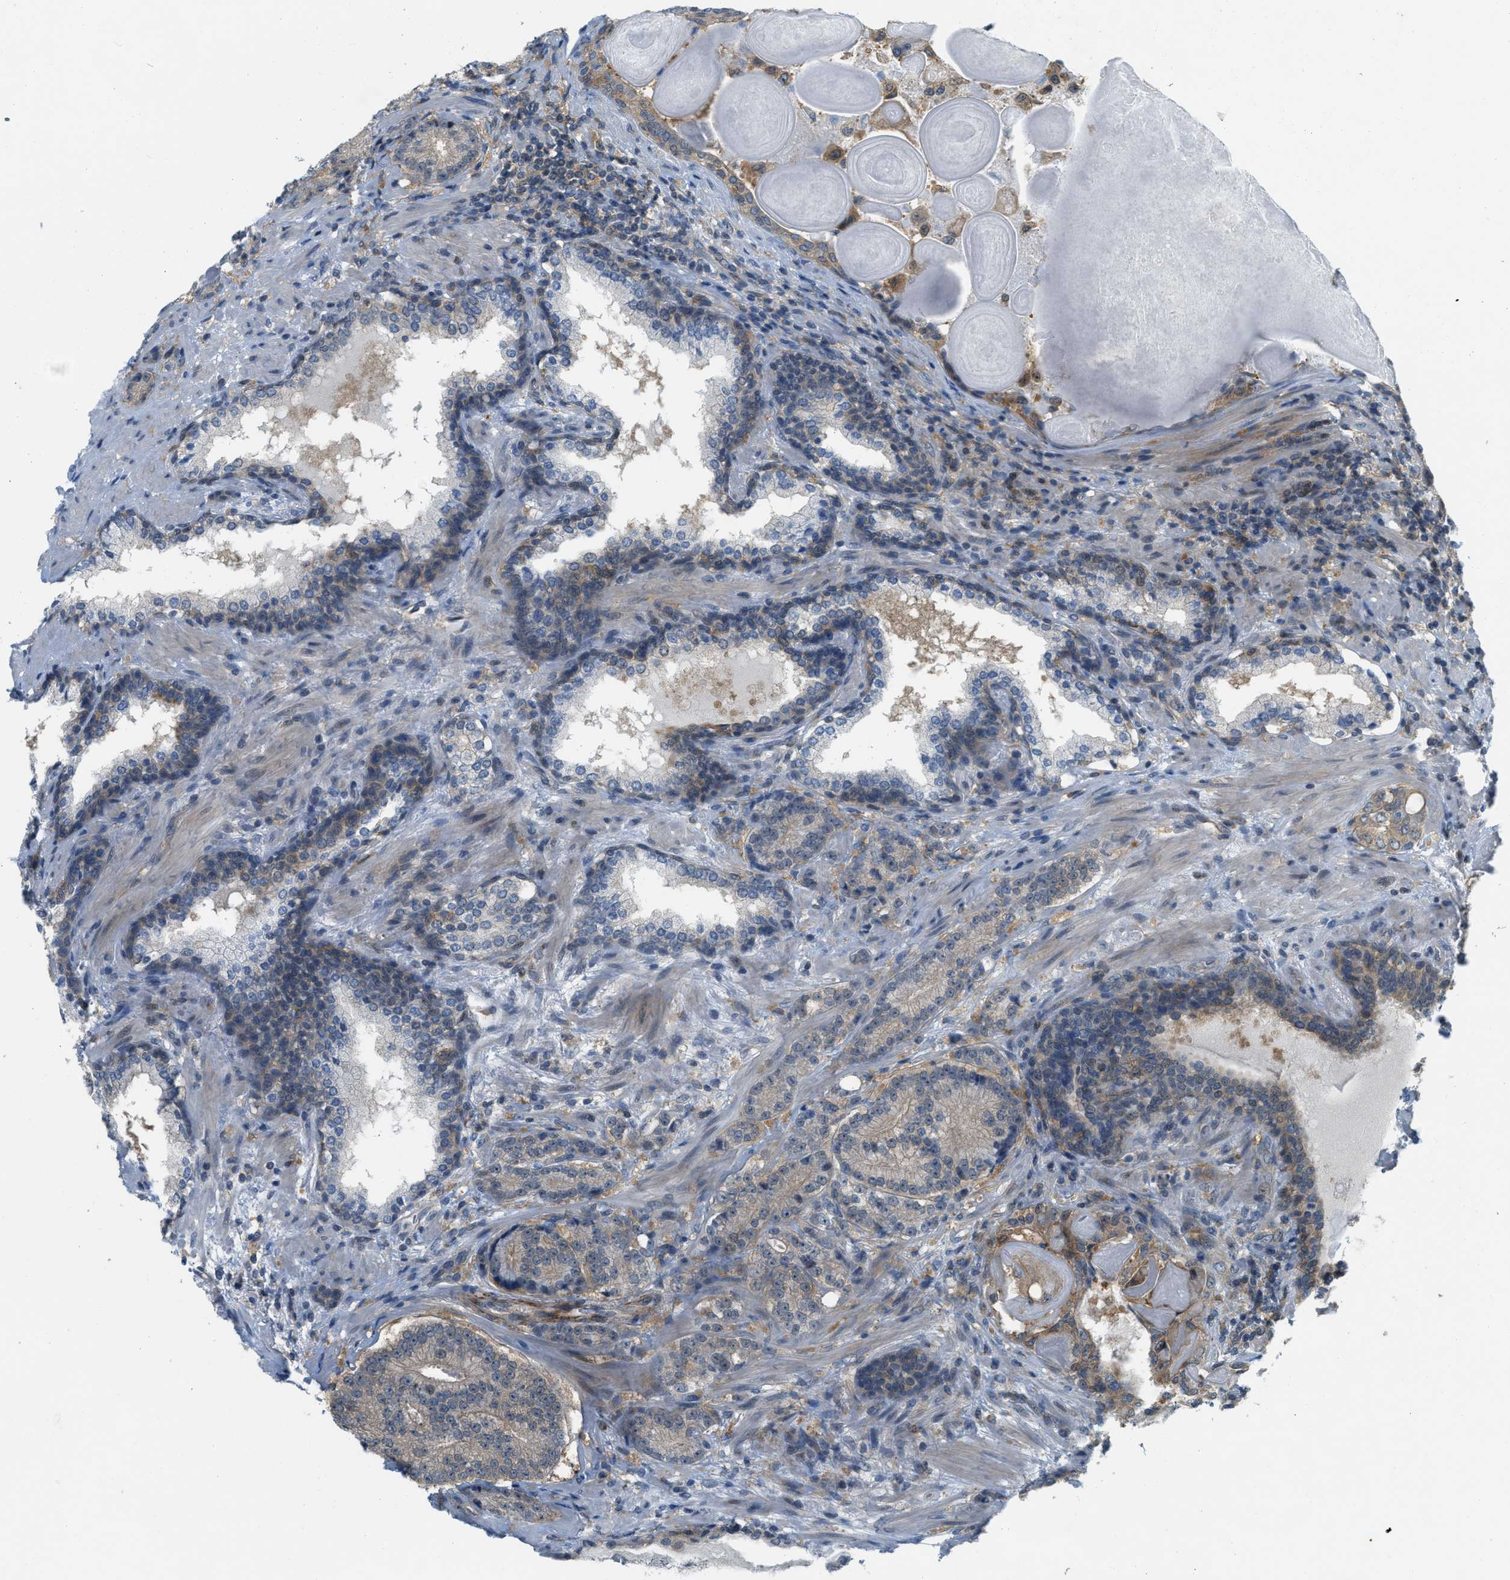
{"staining": {"intensity": "weak", "quantity": ">75%", "location": "cytoplasmic/membranous"}, "tissue": "prostate cancer", "cell_type": "Tumor cells", "image_type": "cancer", "snomed": [{"axis": "morphology", "description": "Adenocarcinoma, High grade"}, {"axis": "topography", "description": "Prostate"}], "caption": "Protein staining of prostate high-grade adenocarcinoma tissue reveals weak cytoplasmic/membranous positivity in approximately >75% of tumor cells.", "gene": "PDCL3", "patient": {"sex": "male", "age": 61}}